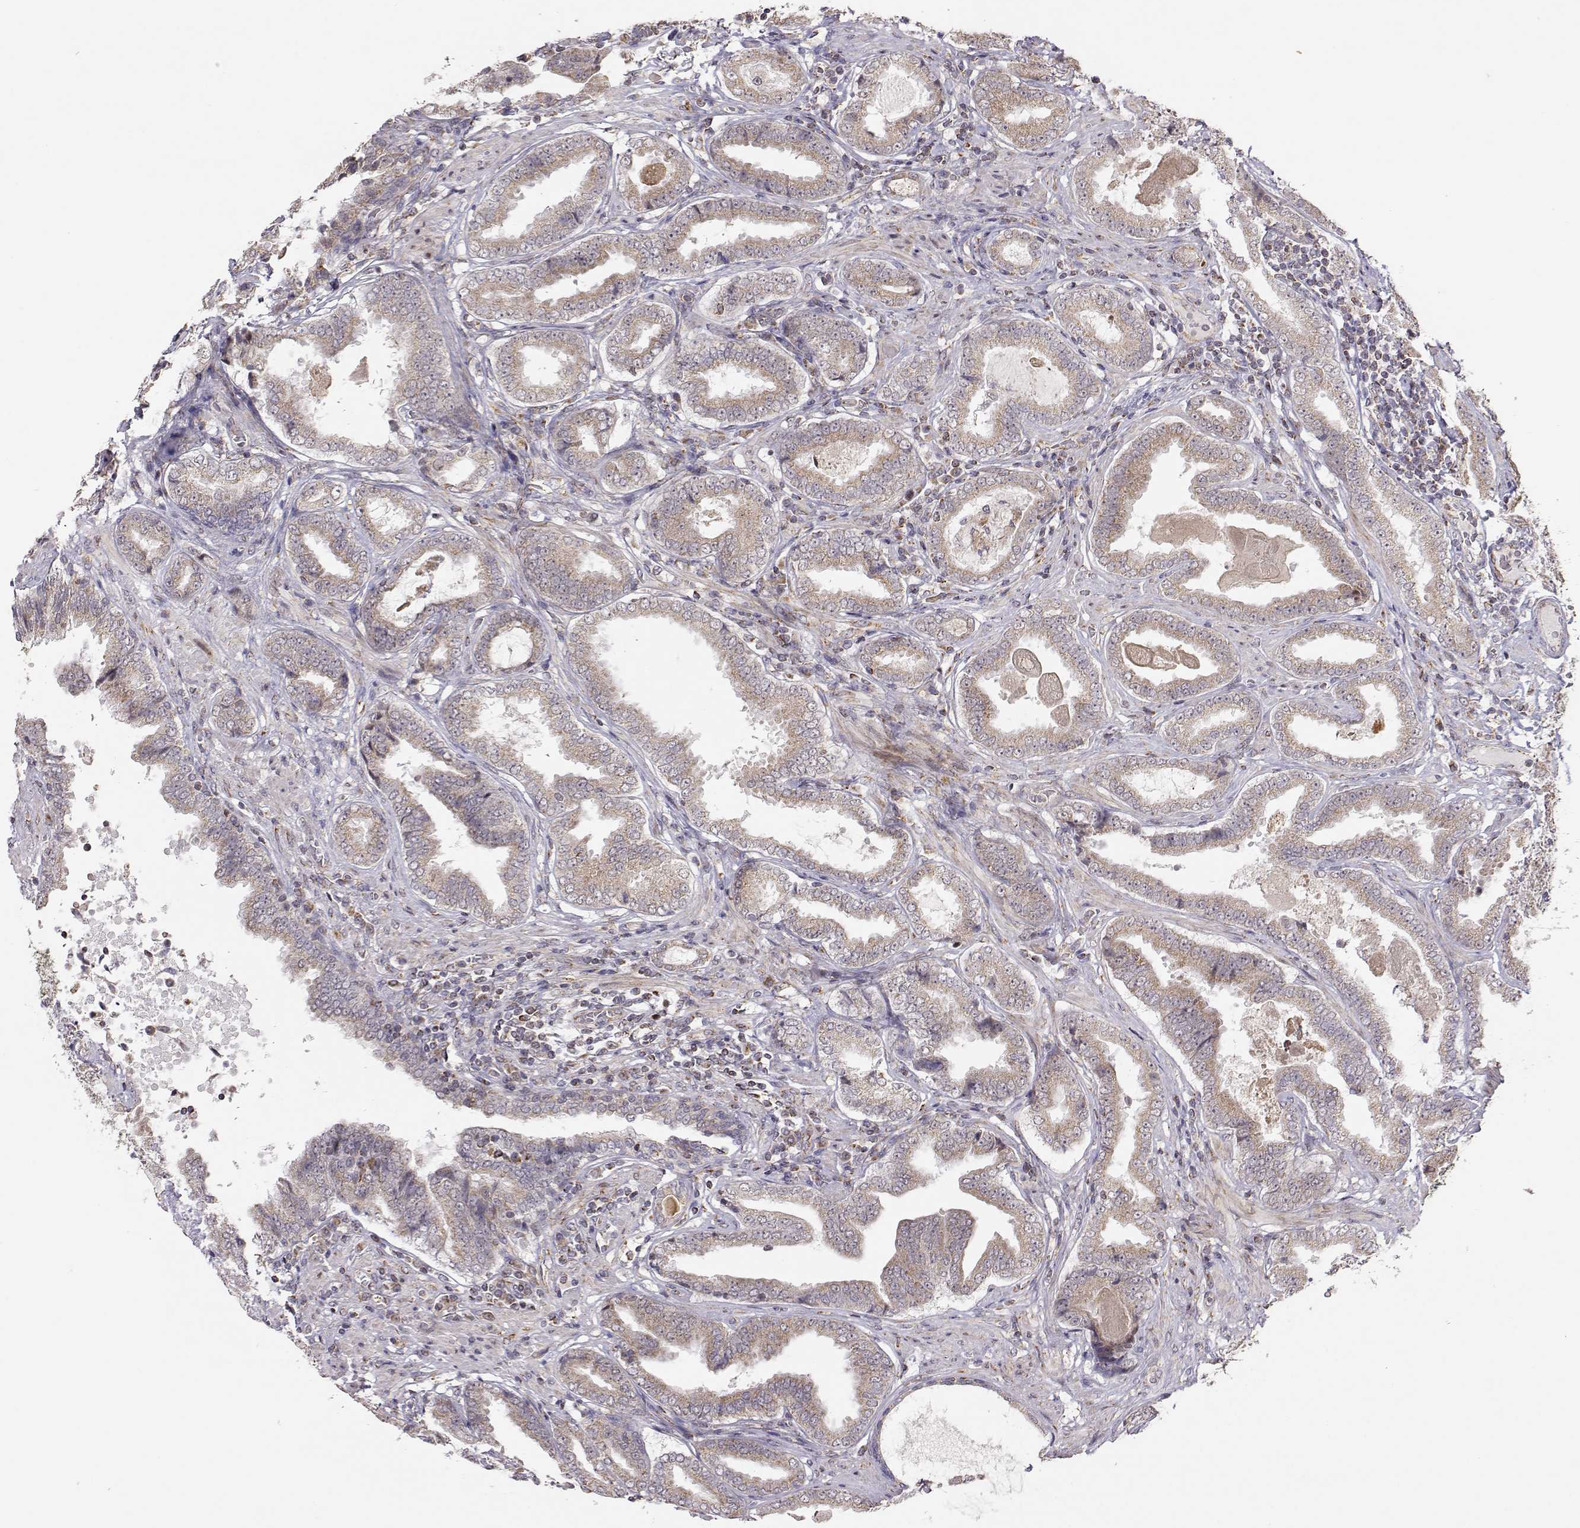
{"staining": {"intensity": "weak", "quantity": ">75%", "location": "cytoplasmic/membranous"}, "tissue": "prostate cancer", "cell_type": "Tumor cells", "image_type": "cancer", "snomed": [{"axis": "morphology", "description": "Adenocarcinoma, NOS"}, {"axis": "topography", "description": "Prostate"}], "caption": "Prostate cancer stained for a protein (brown) reveals weak cytoplasmic/membranous positive expression in about >75% of tumor cells.", "gene": "EXOG", "patient": {"sex": "male", "age": 64}}